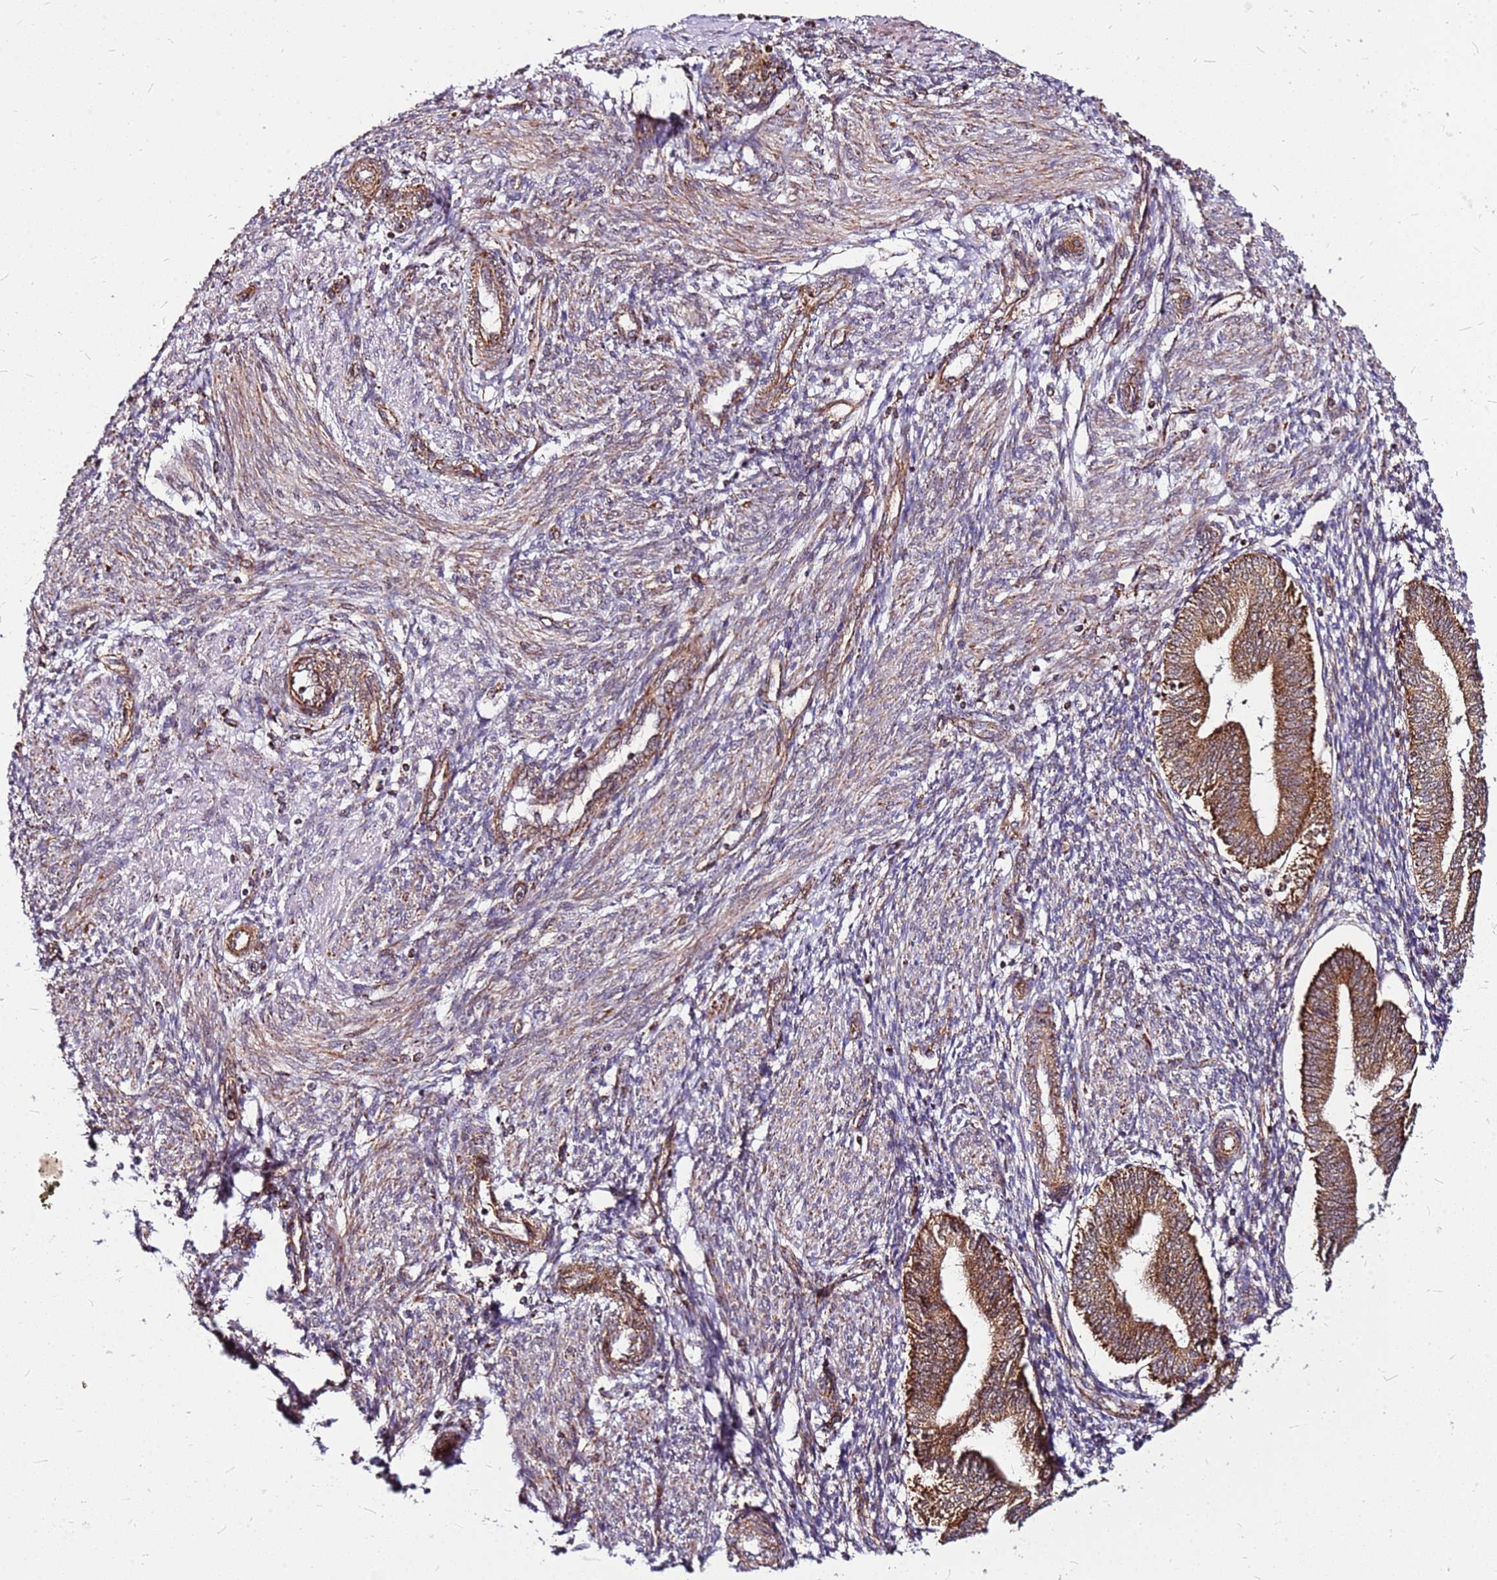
{"staining": {"intensity": "moderate", "quantity": ">75%", "location": "cytoplasmic/membranous"}, "tissue": "endometrium", "cell_type": "Cells in endometrial stroma", "image_type": "normal", "snomed": [{"axis": "morphology", "description": "Normal tissue, NOS"}, {"axis": "topography", "description": "Endometrium"}], "caption": "A brown stain shows moderate cytoplasmic/membranous expression of a protein in cells in endometrial stroma of normal human endometrium.", "gene": "OR51T1", "patient": {"sex": "female", "age": 34}}